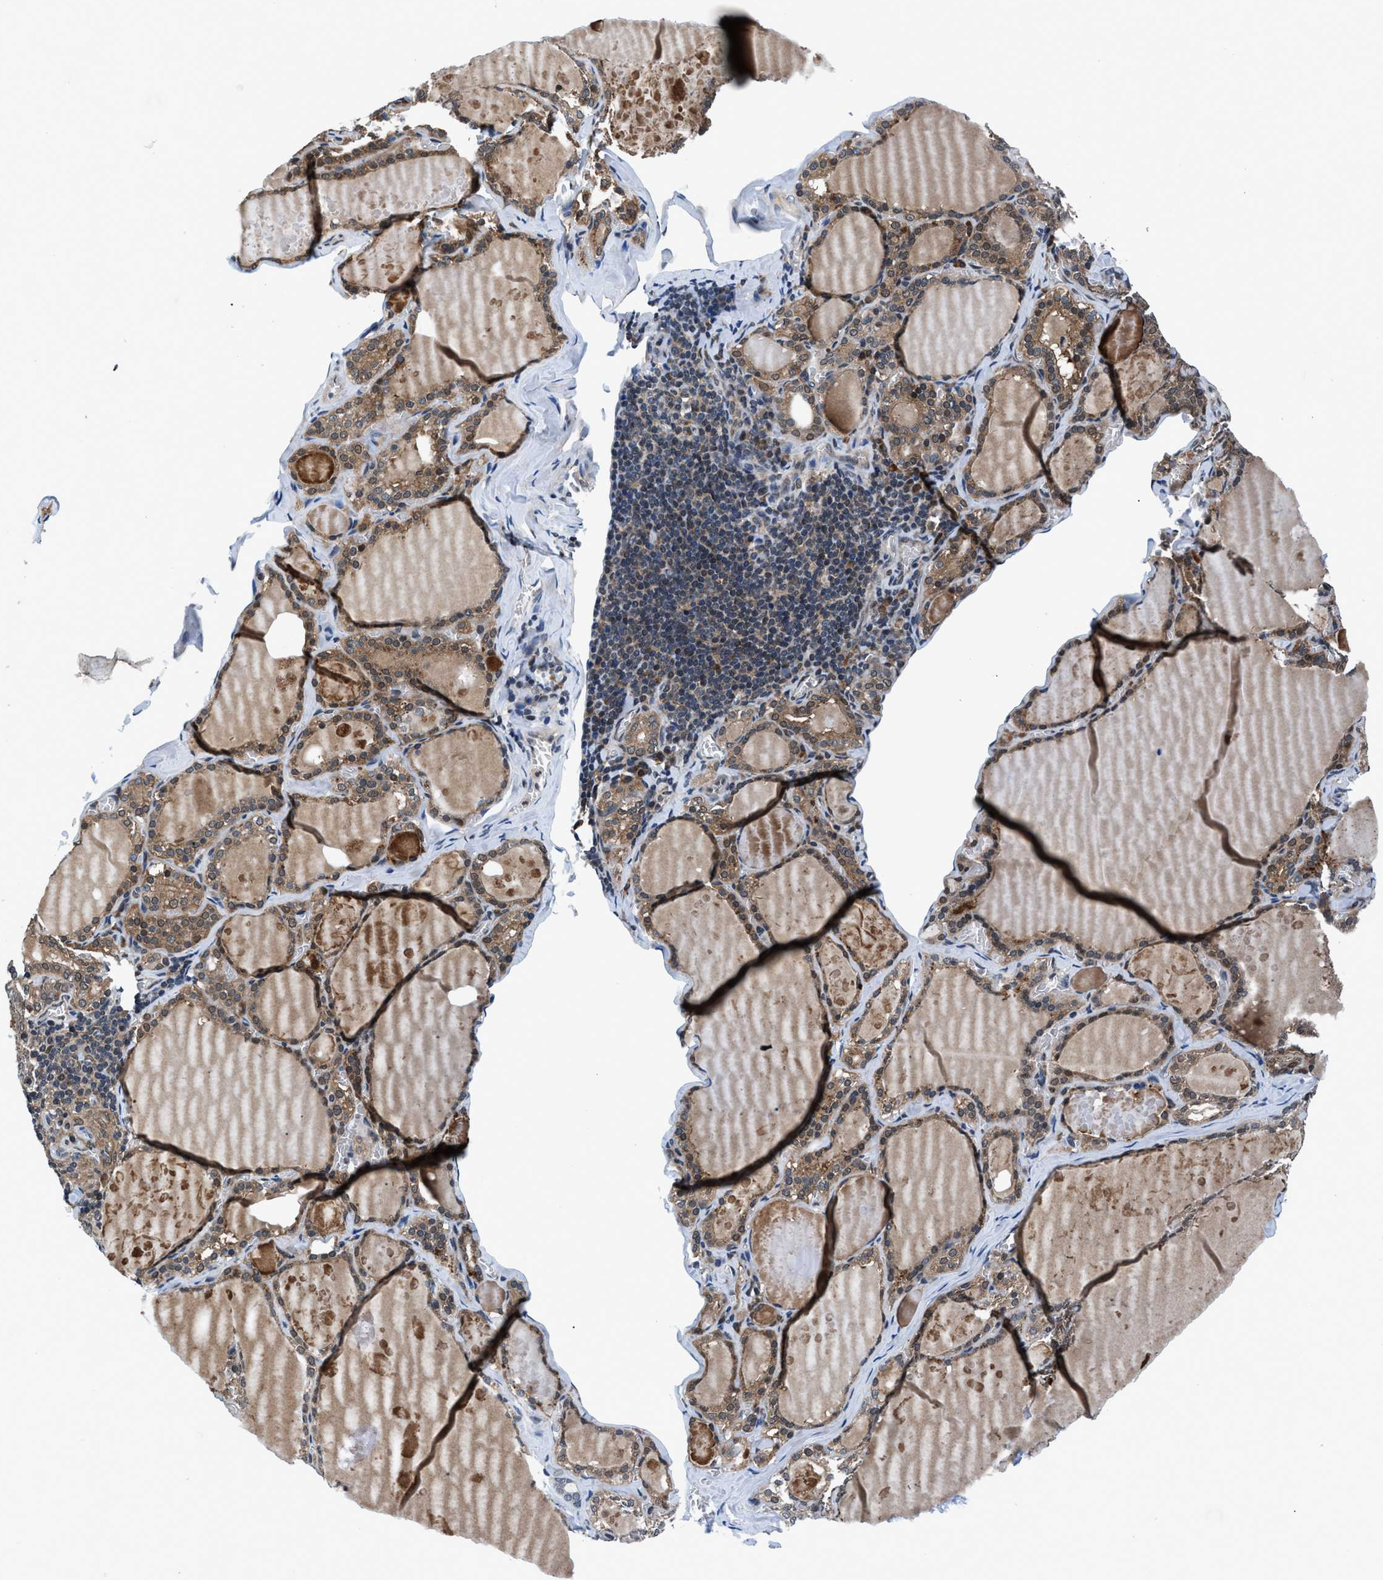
{"staining": {"intensity": "moderate", "quantity": ">75%", "location": "cytoplasmic/membranous,nuclear"}, "tissue": "thyroid gland", "cell_type": "Glandular cells", "image_type": "normal", "snomed": [{"axis": "morphology", "description": "Normal tissue, NOS"}, {"axis": "topography", "description": "Thyroid gland"}], "caption": "Glandular cells exhibit medium levels of moderate cytoplasmic/membranous,nuclear positivity in approximately >75% of cells in normal thyroid gland. The protein of interest is stained brown, and the nuclei are stained in blue (DAB (3,3'-diaminobenzidine) IHC with brightfield microscopy, high magnification).", "gene": "PRPSAP2", "patient": {"sex": "male", "age": 56}}